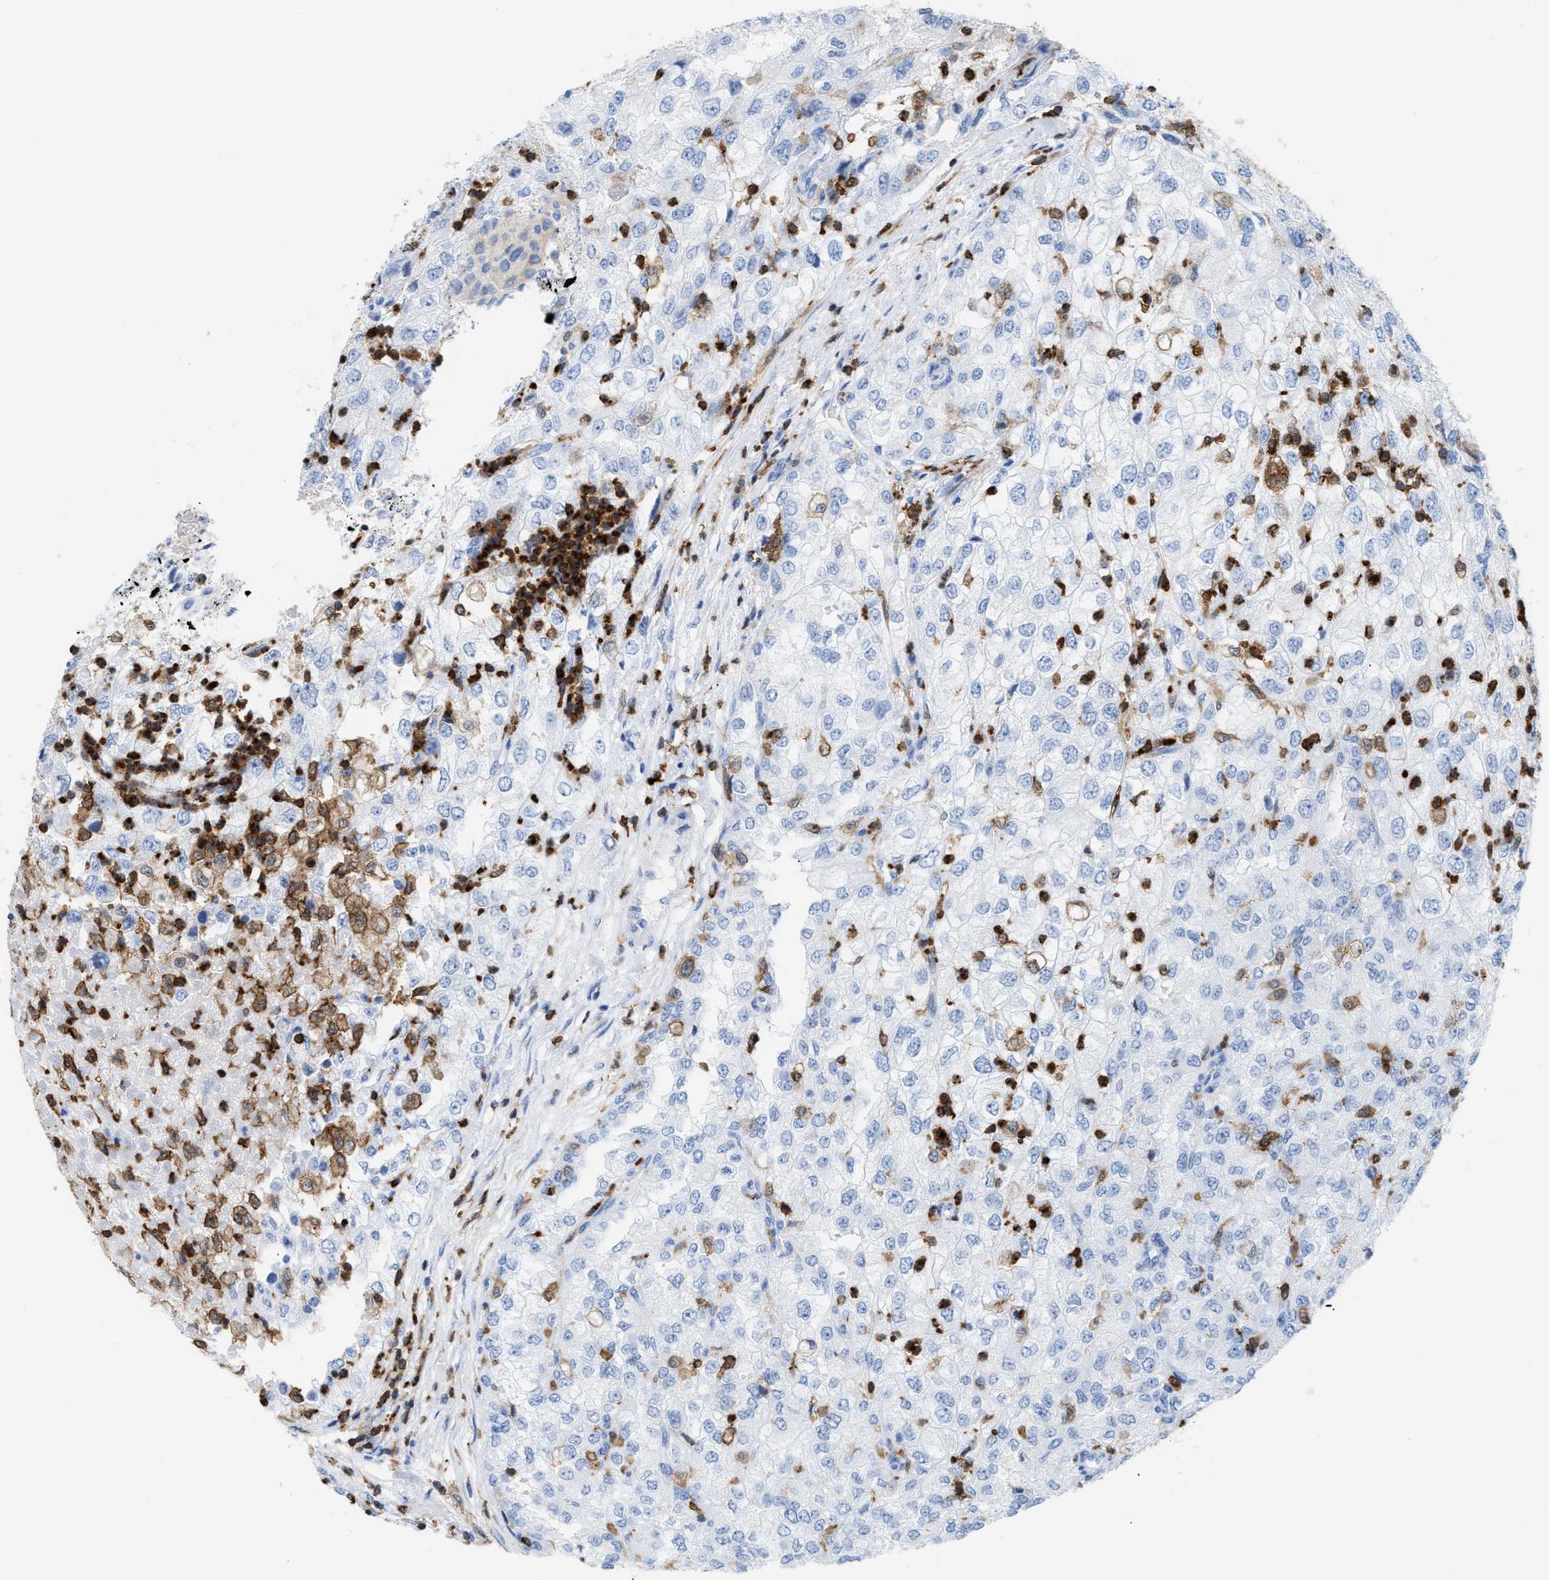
{"staining": {"intensity": "negative", "quantity": "none", "location": "none"}, "tissue": "renal cancer", "cell_type": "Tumor cells", "image_type": "cancer", "snomed": [{"axis": "morphology", "description": "Adenocarcinoma, NOS"}, {"axis": "topography", "description": "Kidney"}], "caption": "DAB (3,3'-diaminobenzidine) immunohistochemical staining of adenocarcinoma (renal) shows no significant expression in tumor cells. (DAB (3,3'-diaminobenzidine) immunohistochemistry (IHC) visualized using brightfield microscopy, high magnification).", "gene": "LCP1", "patient": {"sex": "female", "age": 54}}